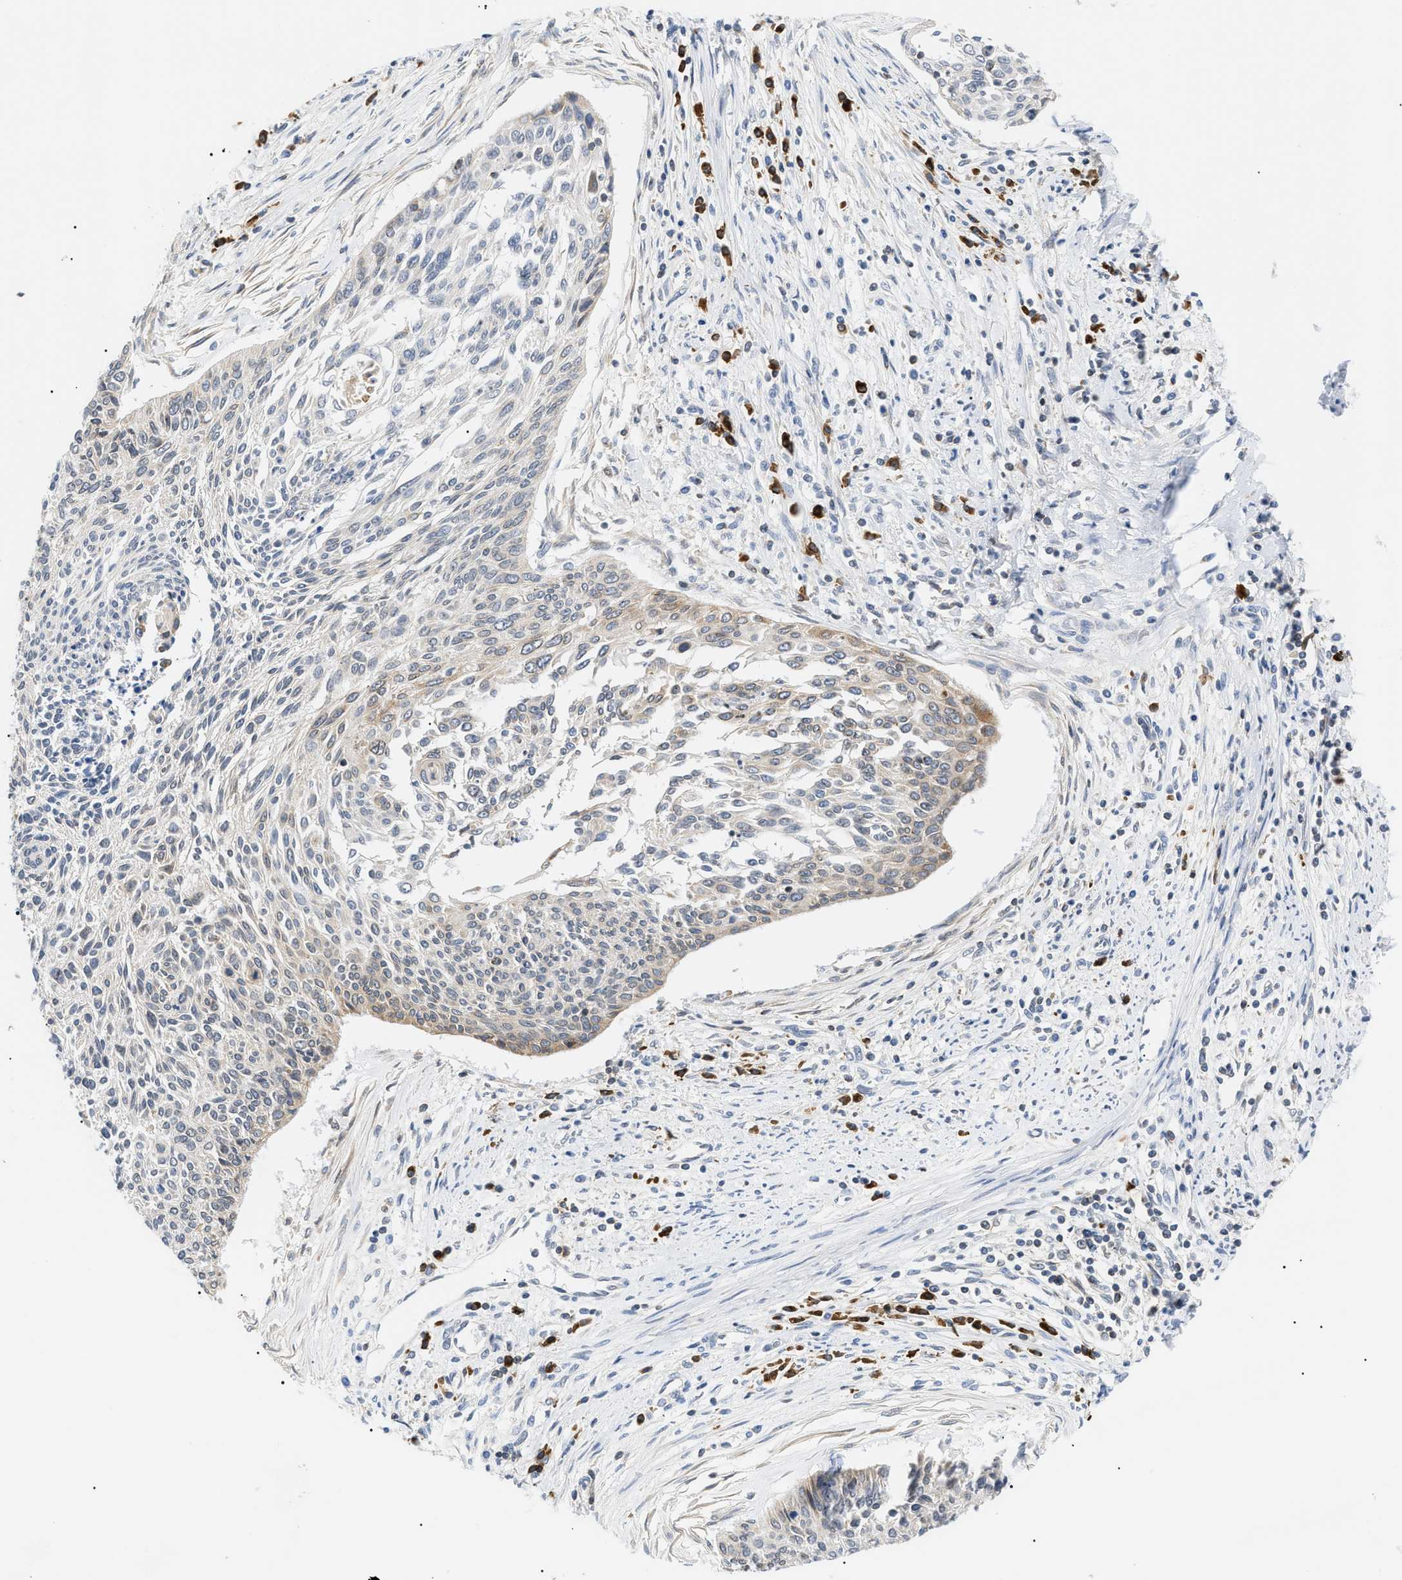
{"staining": {"intensity": "moderate", "quantity": "<25%", "location": "cytoplasmic/membranous"}, "tissue": "cervical cancer", "cell_type": "Tumor cells", "image_type": "cancer", "snomed": [{"axis": "morphology", "description": "Squamous cell carcinoma, NOS"}, {"axis": "topography", "description": "Cervix"}], "caption": "Human squamous cell carcinoma (cervical) stained with a brown dye exhibits moderate cytoplasmic/membranous positive staining in approximately <25% of tumor cells.", "gene": "DERL1", "patient": {"sex": "female", "age": 55}}